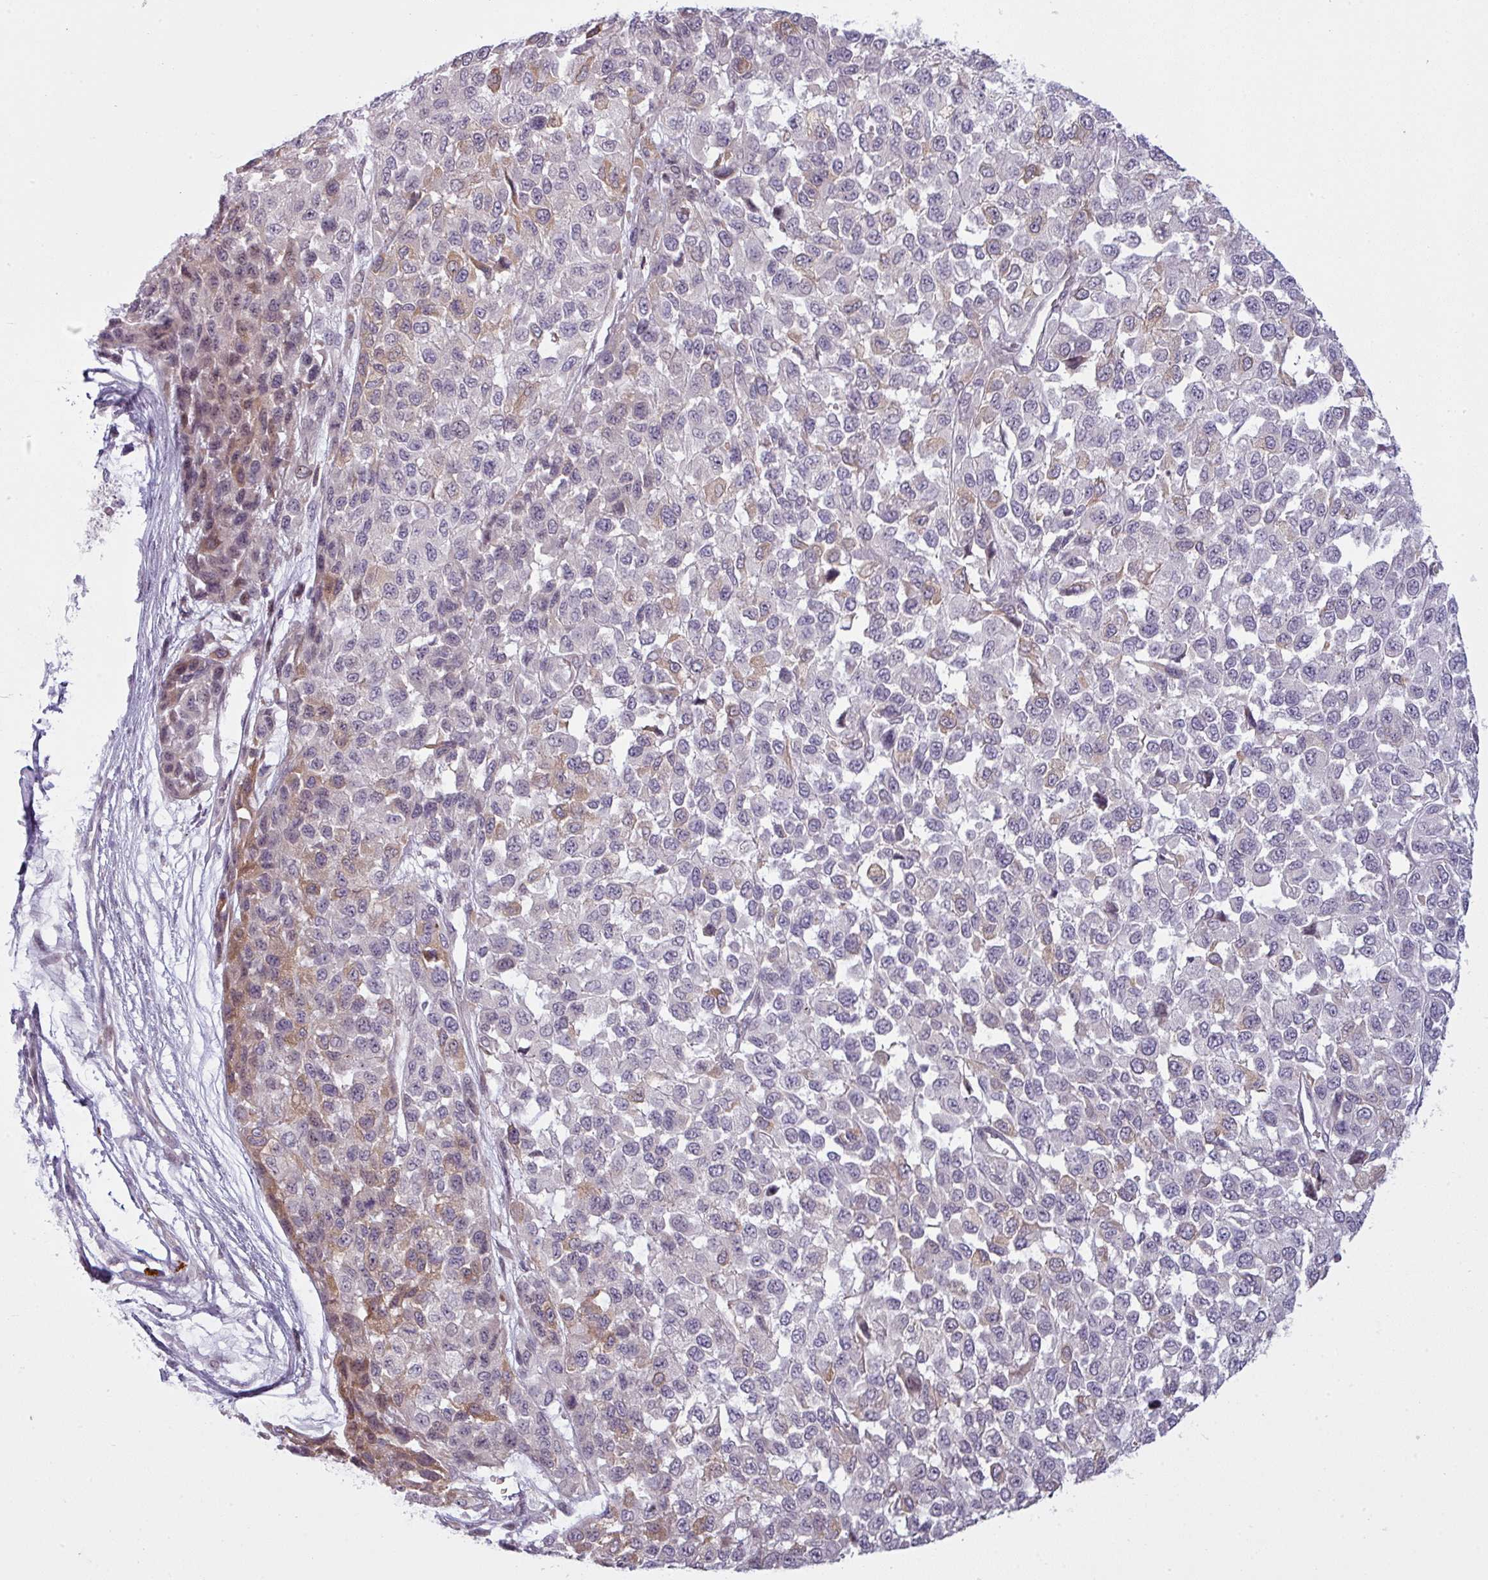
{"staining": {"intensity": "weak", "quantity": "<25%", "location": "cytoplasmic/membranous"}, "tissue": "melanoma", "cell_type": "Tumor cells", "image_type": "cancer", "snomed": [{"axis": "morphology", "description": "Malignant melanoma, NOS"}, {"axis": "topography", "description": "Skin"}], "caption": "An immunohistochemistry (IHC) photomicrograph of melanoma is shown. There is no staining in tumor cells of melanoma. The staining is performed using DAB (3,3'-diaminobenzidine) brown chromogen with nuclei counter-stained in using hematoxylin.", "gene": "MAP7D2", "patient": {"sex": "male", "age": 62}}